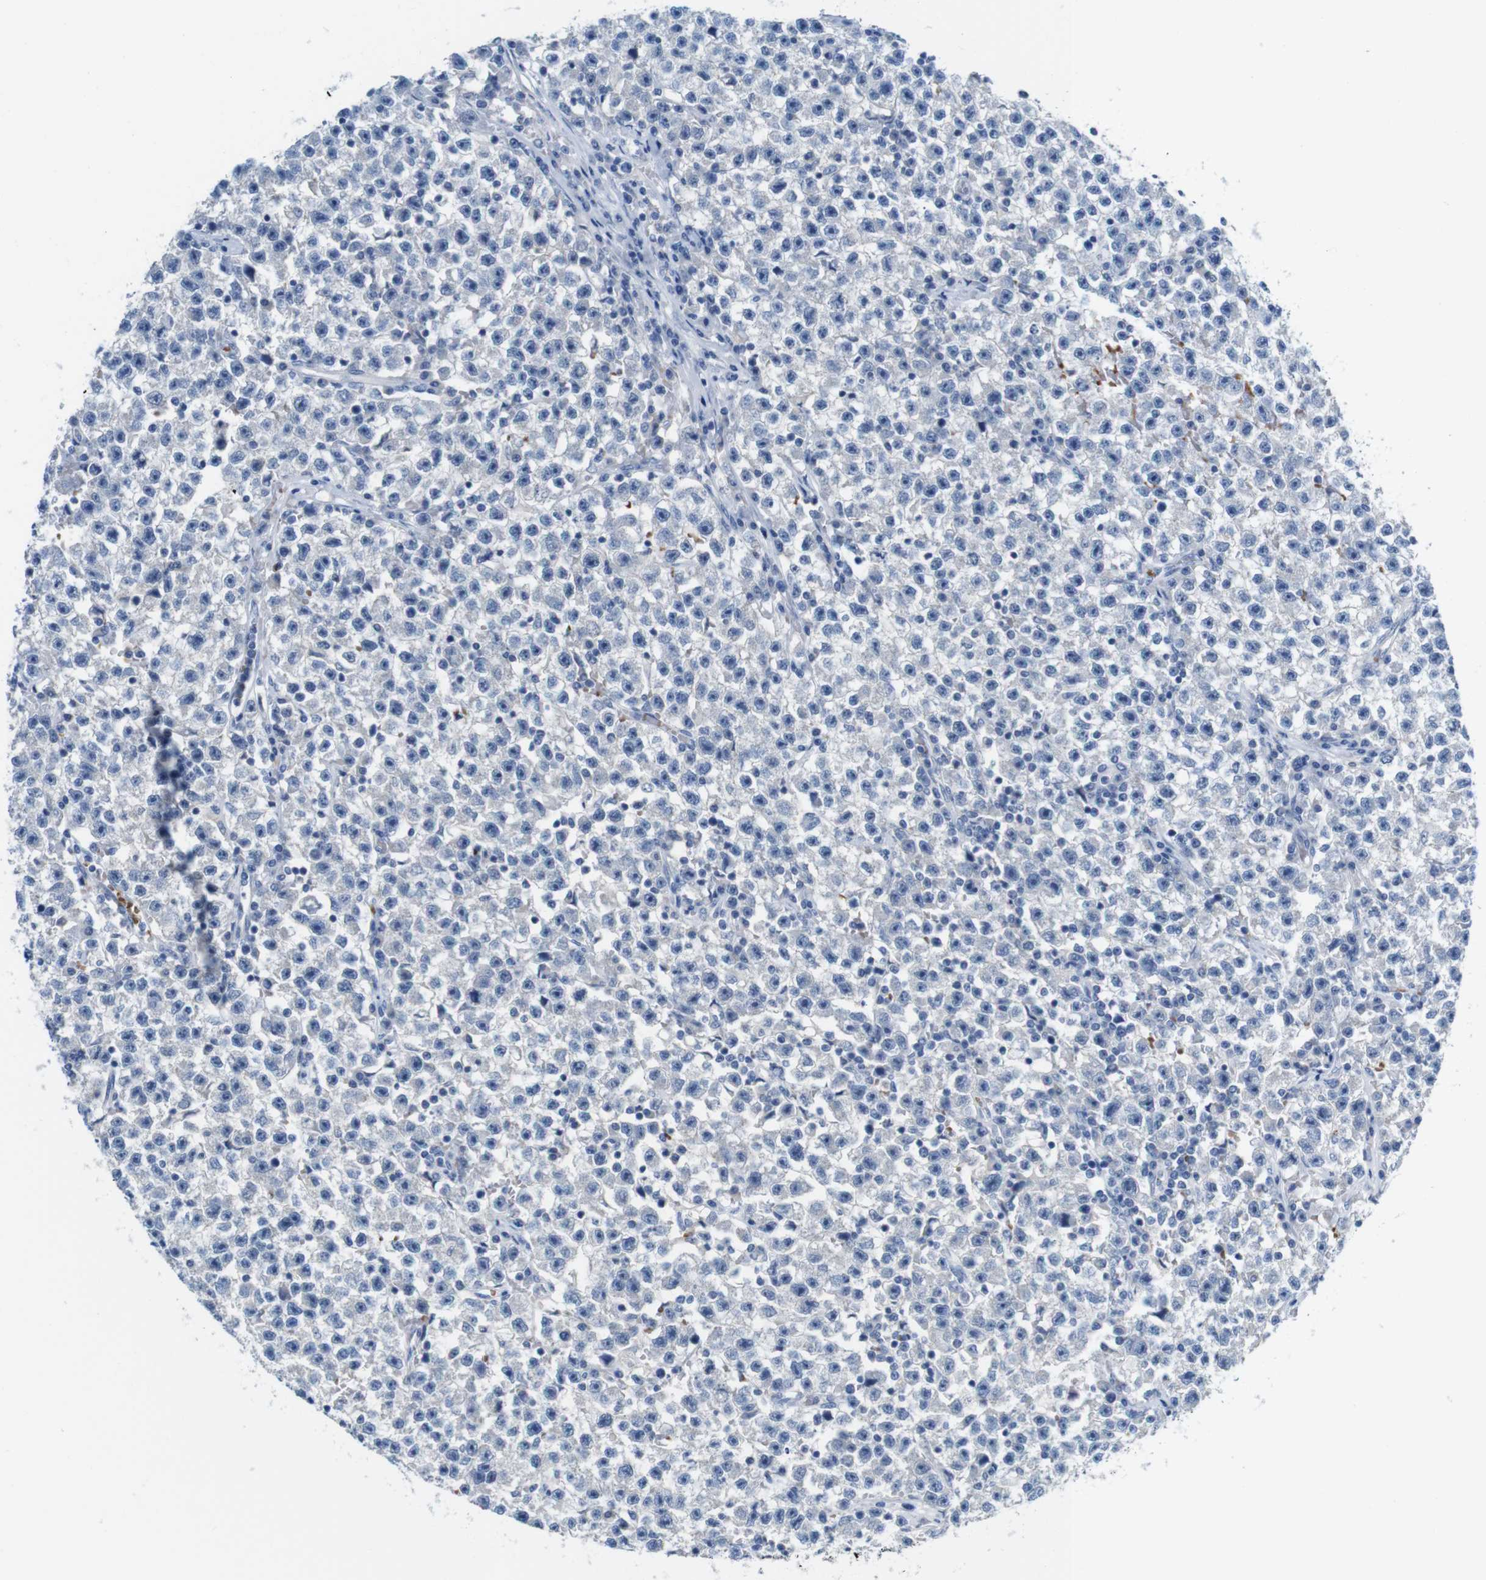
{"staining": {"intensity": "negative", "quantity": "none", "location": "none"}, "tissue": "testis cancer", "cell_type": "Tumor cells", "image_type": "cancer", "snomed": [{"axis": "morphology", "description": "Seminoma, NOS"}, {"axis": "topography", "description": "Testis"}], "caption": "Immunohistochemical staining of seminoma (testis) reveals no significant positivity in tumor cells.", "gene": "IGSF8", "patient": {"sex": "male", "age": 22}}